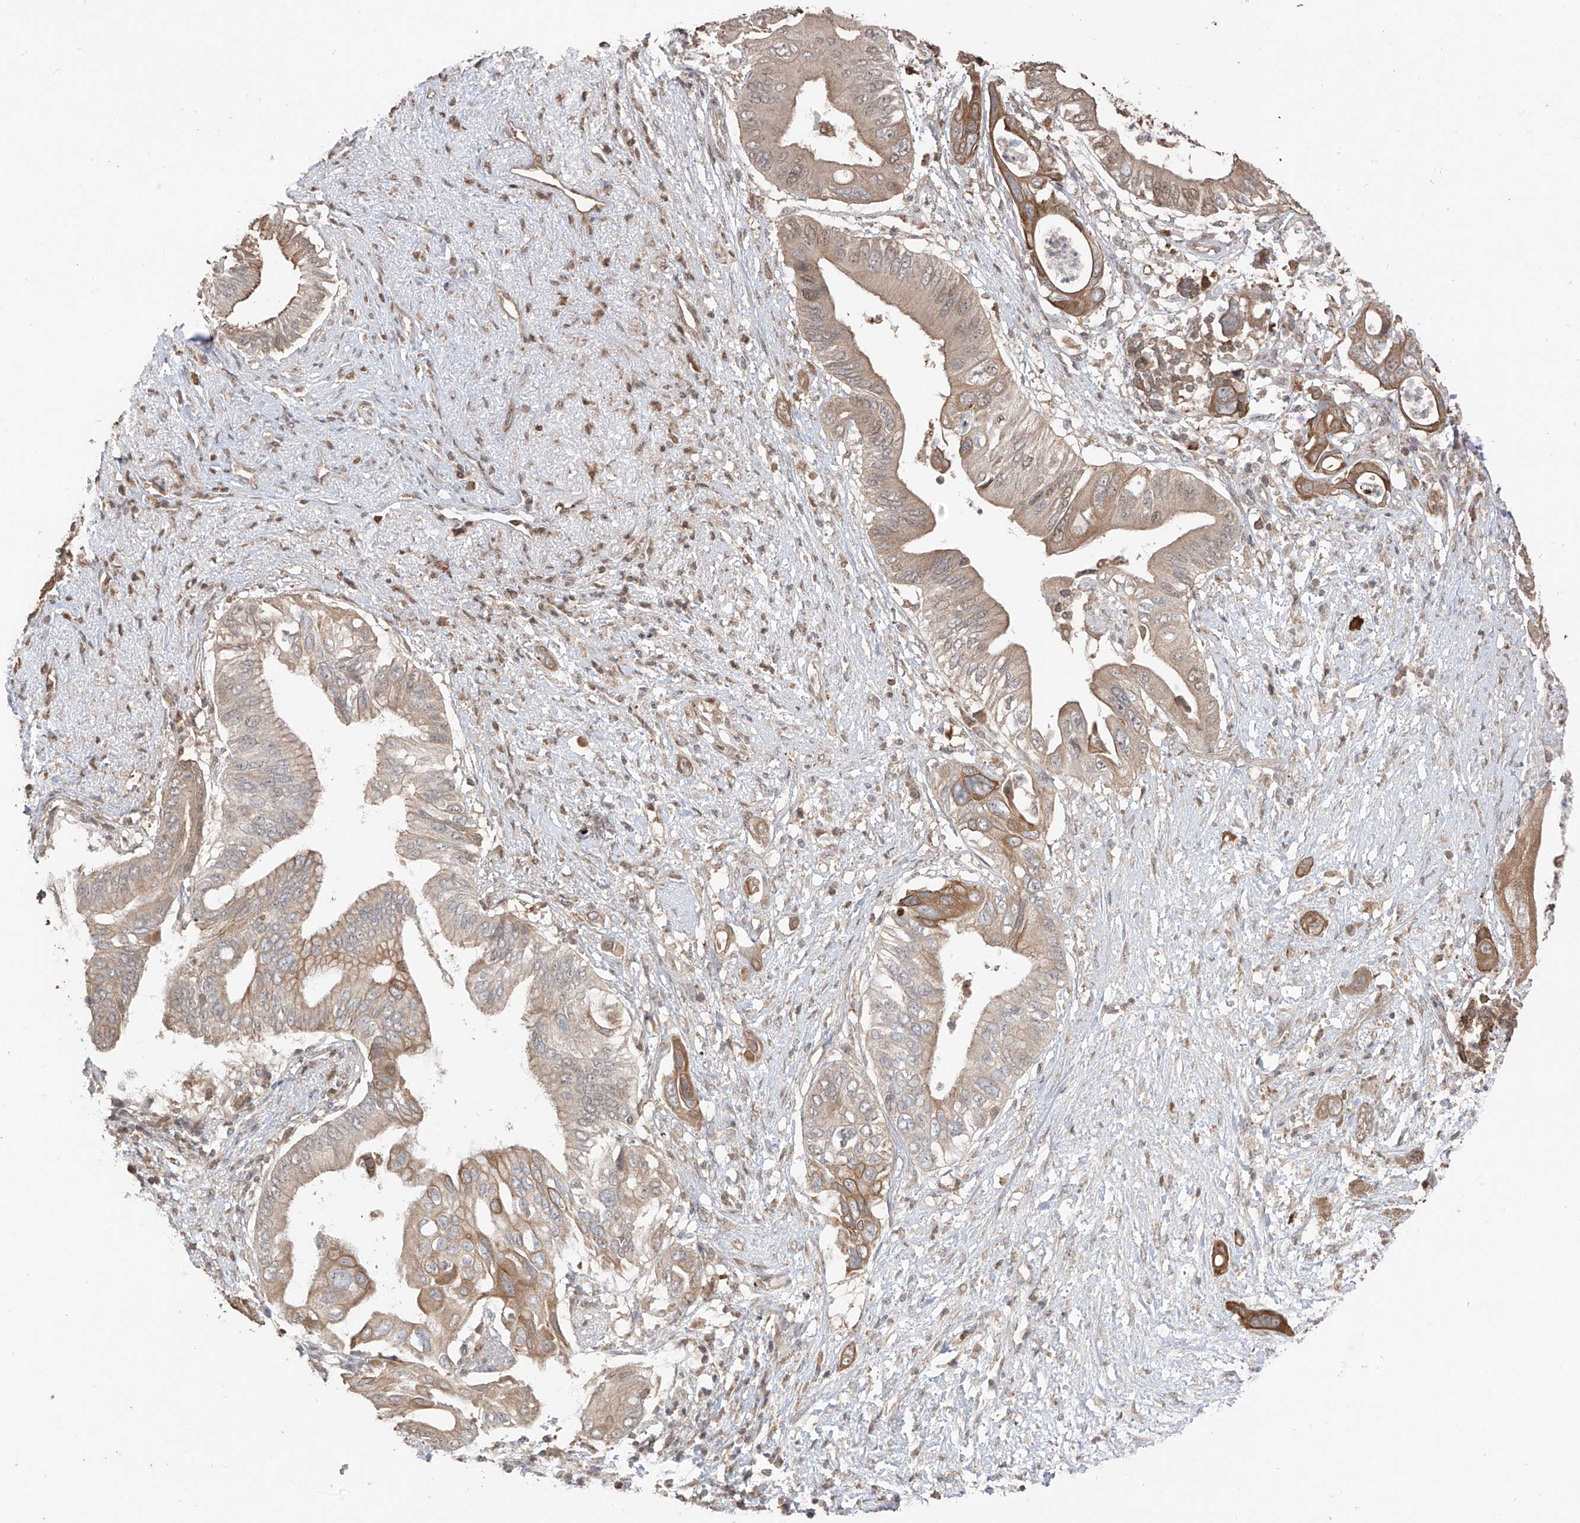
{"staining": {"intensity": "moderate", "quantity": "<25%", "location": "cytoplasmic/membranous"}, "tissue": "pancreatic cancer", "cell_type": "Tumor cells", "image_type": "cancer", "snomed": [{"axis": "morphology", "description": "Adenocarcinoma, NOS"}, {"axis": "topography", "description": "Pancreas"}], "caption": "Brown immunohistochemical staining in human pancreatic cancer displays moderate cytoplasmic/membranous staining in about <25% of tumor cells.", "gene": "COLGALT2", "patient": {"sex": "male", "age": 66}}